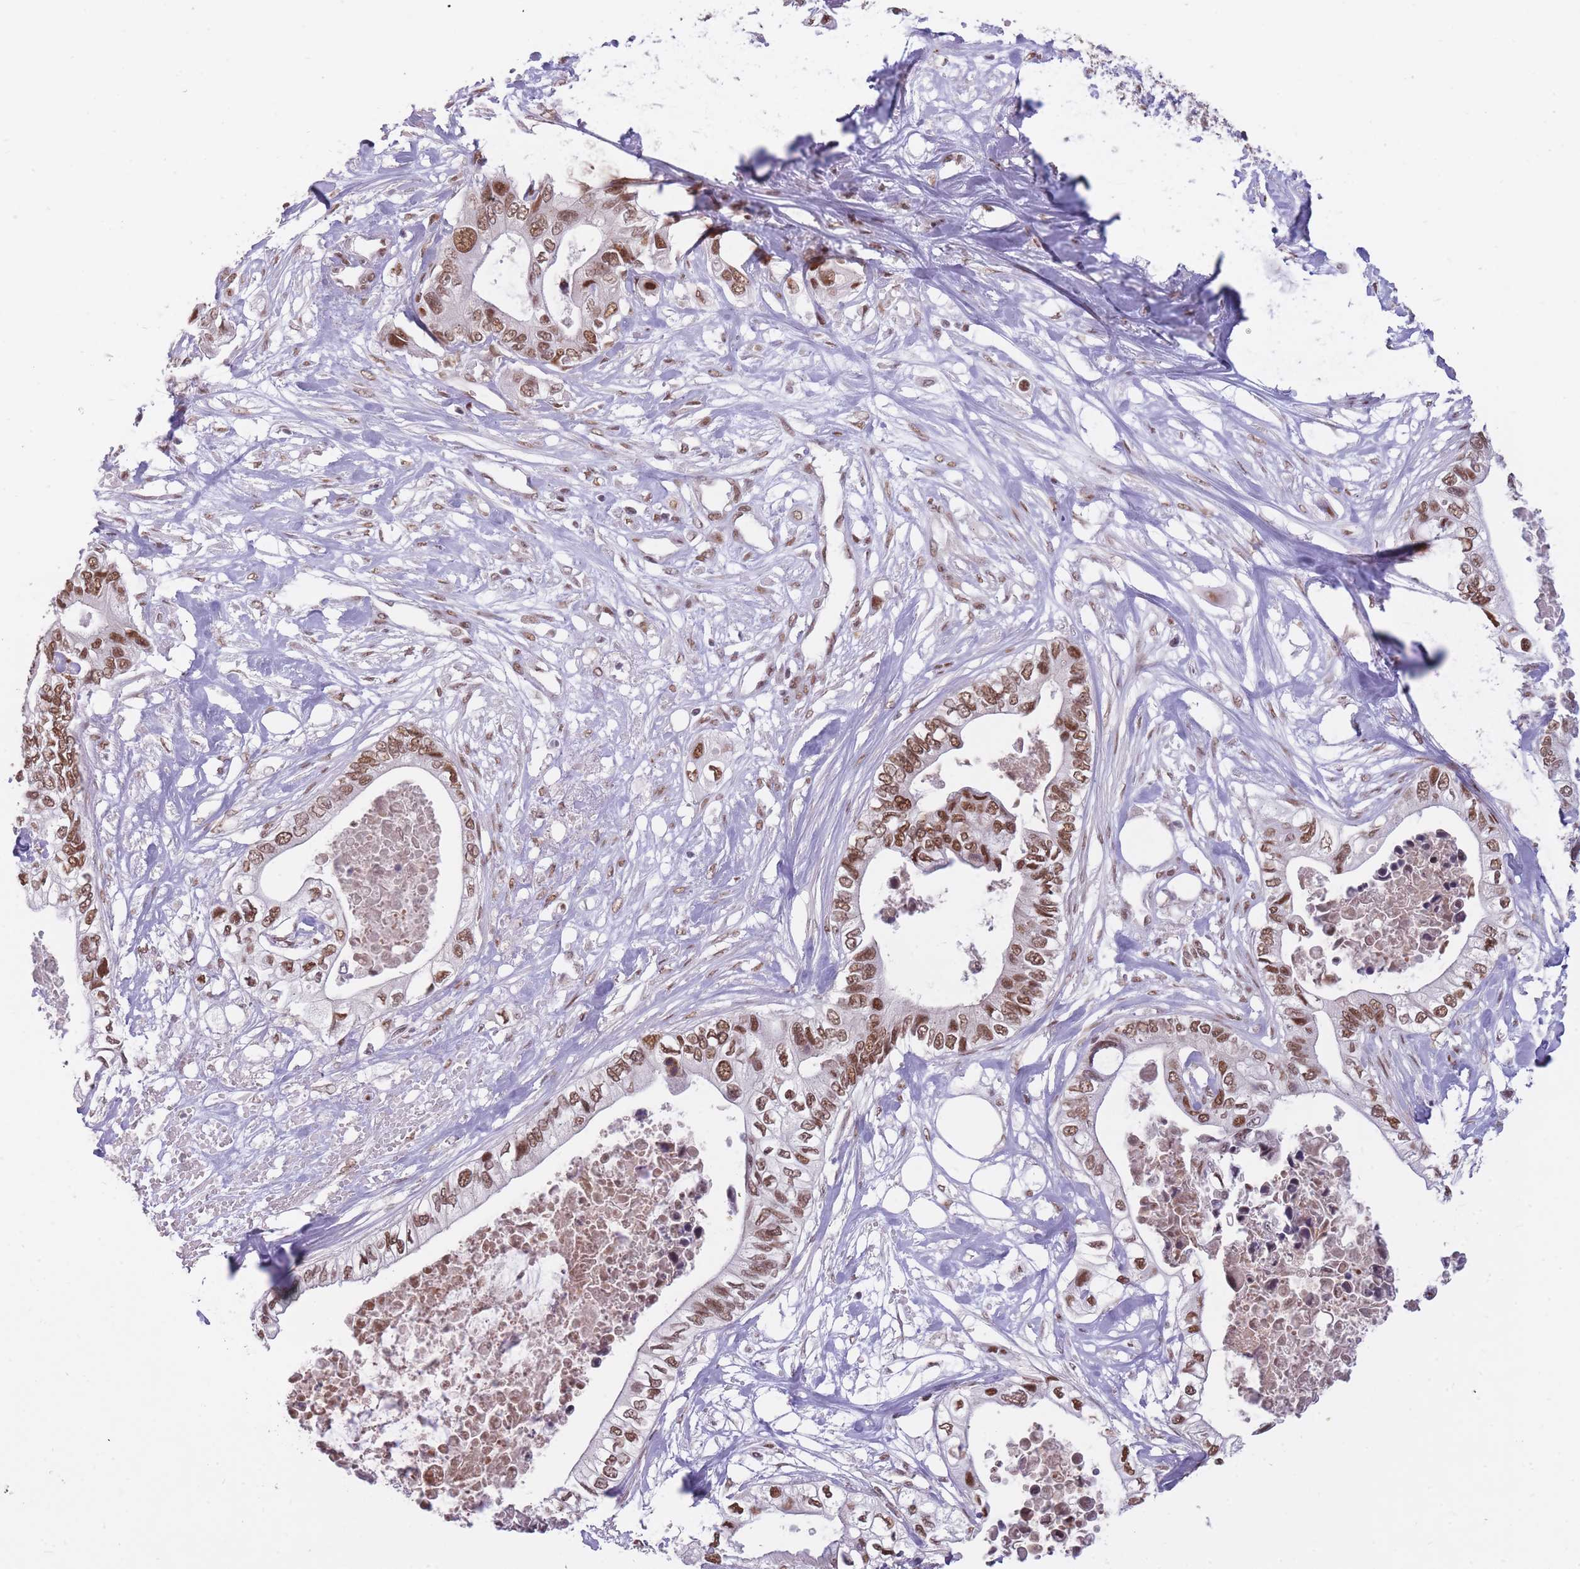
{"staining": {"intensity": "moderate", "quantity": ">75%", "location": "cytoplasmic/membranous"}, "tissue": "pancreatic cancer", "cell_type": "Tumor cells", "image_type": "cancer", "snomed": [{"axis": "morphology", "description": "Adenocarcinoma, NOS"}, {"axis": "topography", "description": "Pancreas"}], "caption": "Pancreatic adenocarcinoma was stained to show a protein in brown. There is medium levels of moderate cytoplasmic/membranous staining in approximately >75% of tumor cells.", "gene": "HNRNPUL1", "patient": {"sex": "female", "age": 63}}